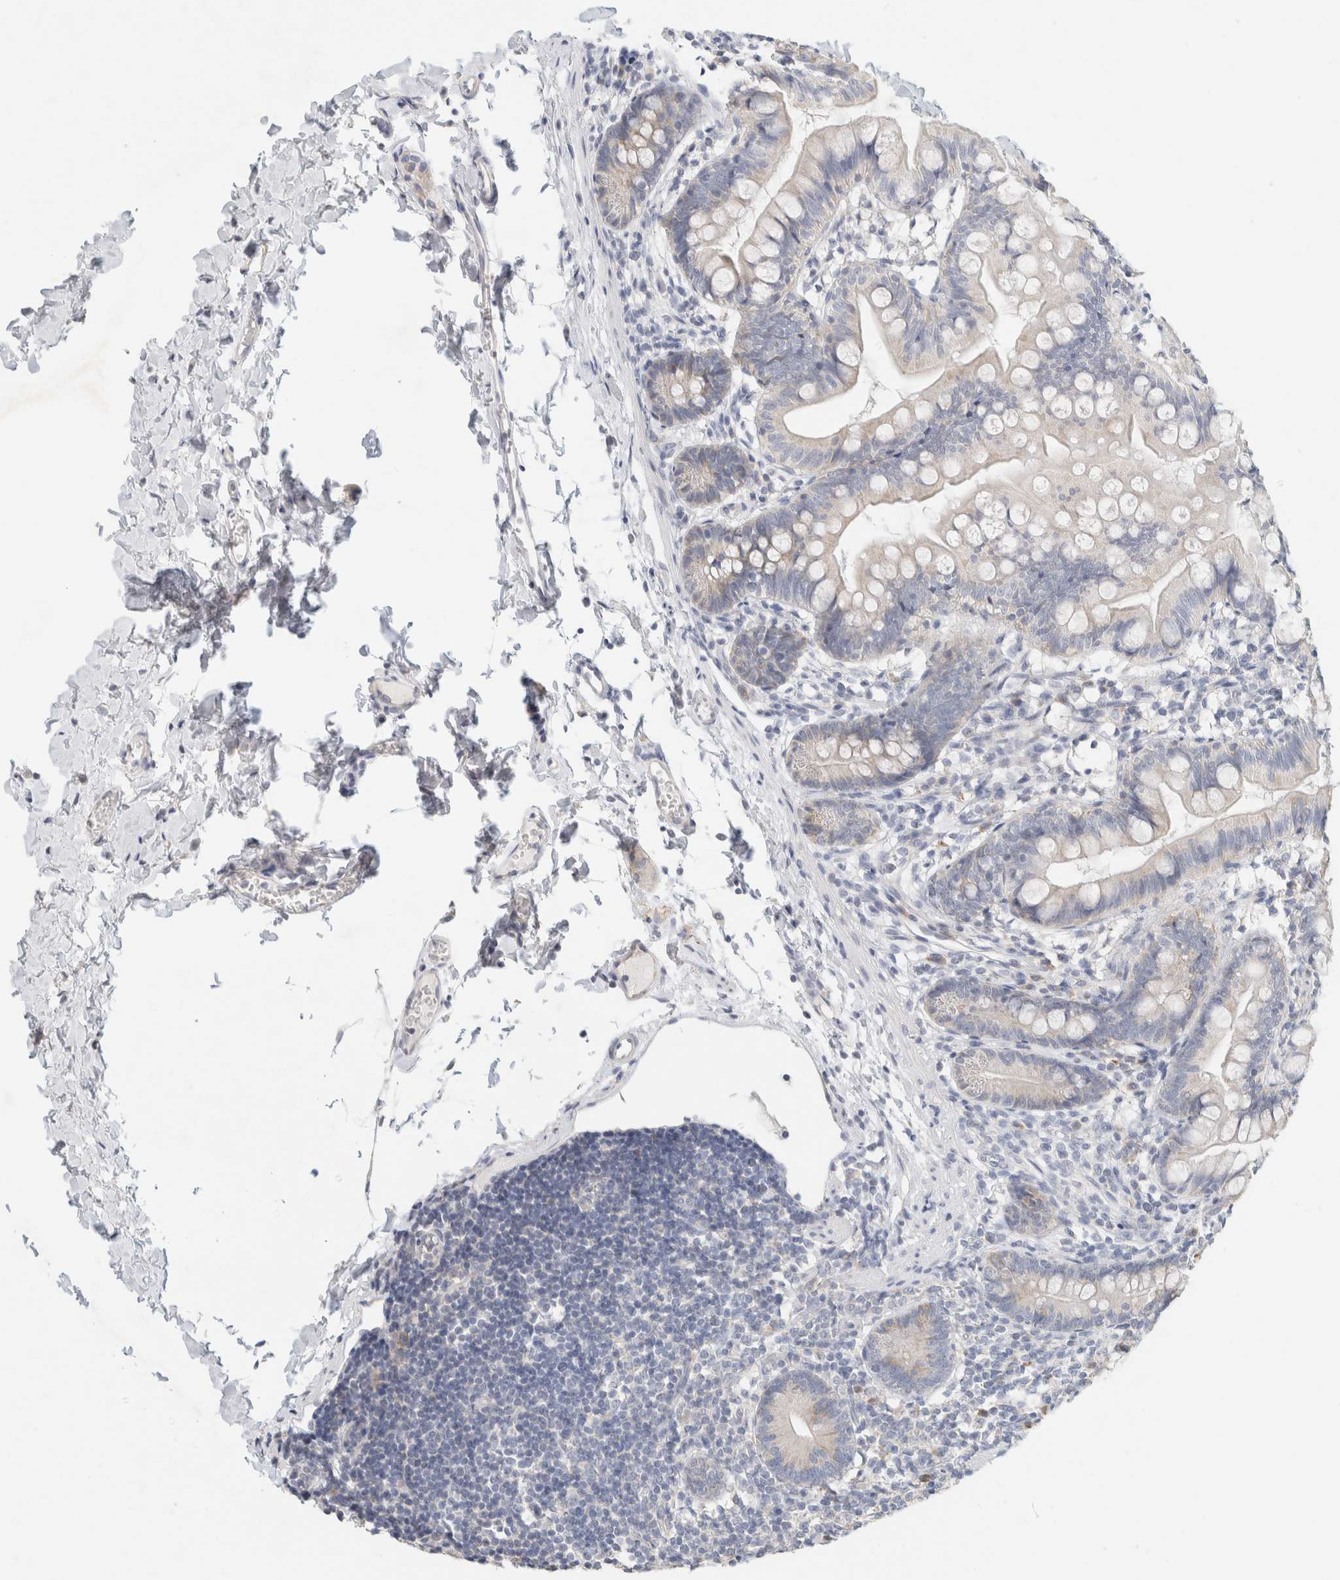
{"staining": {"intensity": "negative", "quantity": "none", "location": "none"}, "tissue": "small intestine", "cell_type": "Glandular cells", "image_type": "normal", "snomed": [{"axis": "morphology", "description": "Normal tissue, NOS"}, {"axis": "topography", "description": "Small intestine"}], "caption": "IHC of unremarkable small intestine demonstrates no expression in glandular cells.", "gene": "NEFM", "patient": {"sex": "male", "age": 7}}